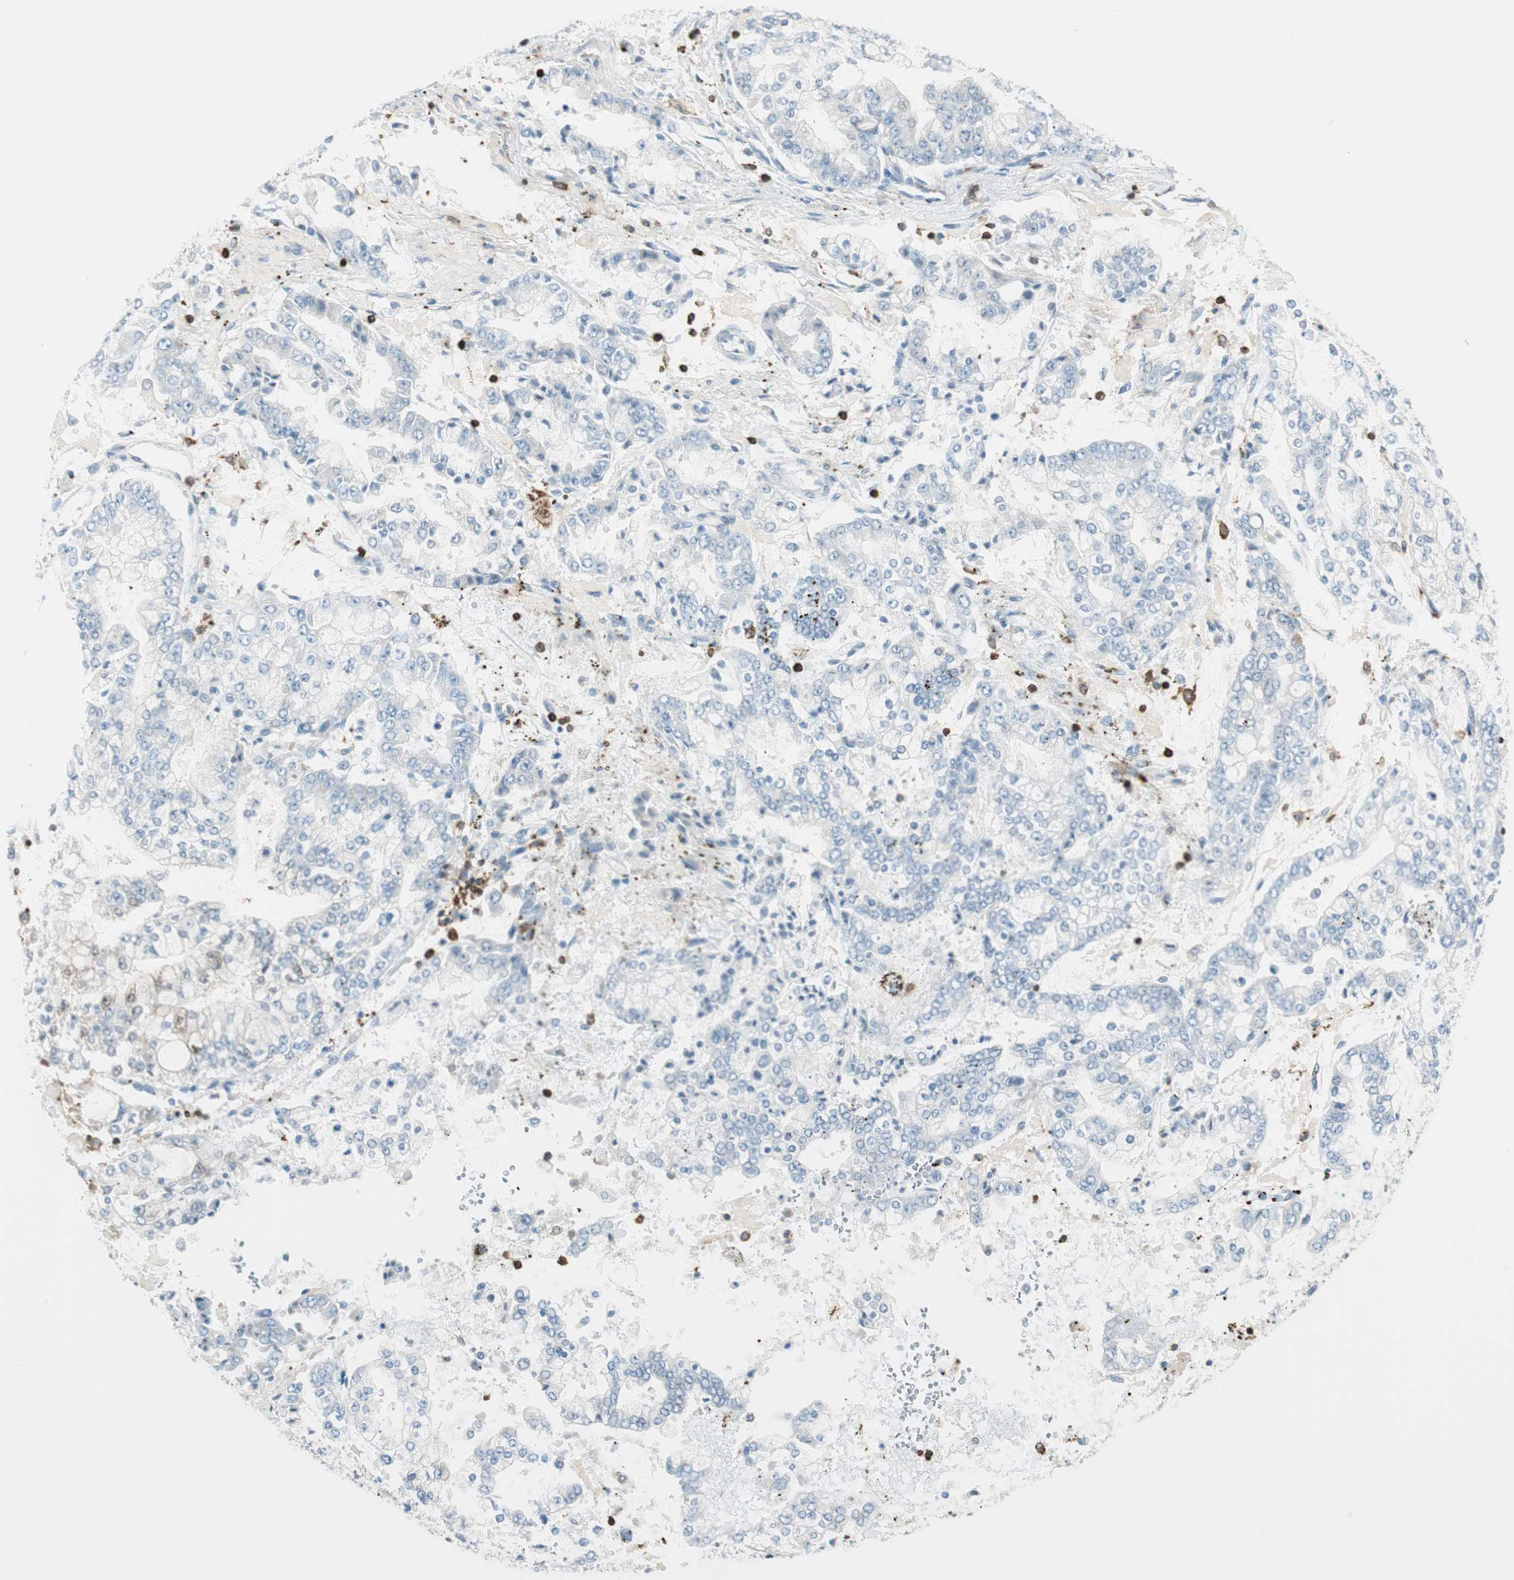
{"staining": {"intensity": "negative", "quantity": "none", "location": "none"}, "tissue": "stomach cancer", "cell_type": "Tumor cells", "image_type": "cancer", "snomed": [{"axis": "morphology", "description": "Adenocarcinoma, NOS"}, {"axis": "topography", "description": "Stomach"}], "caption": "Immunohistochemistry of human stomach cancer reveals no expression in tumor cells.", "gene": "HPGD", "patient": {"sex": "male", "age": 76}}